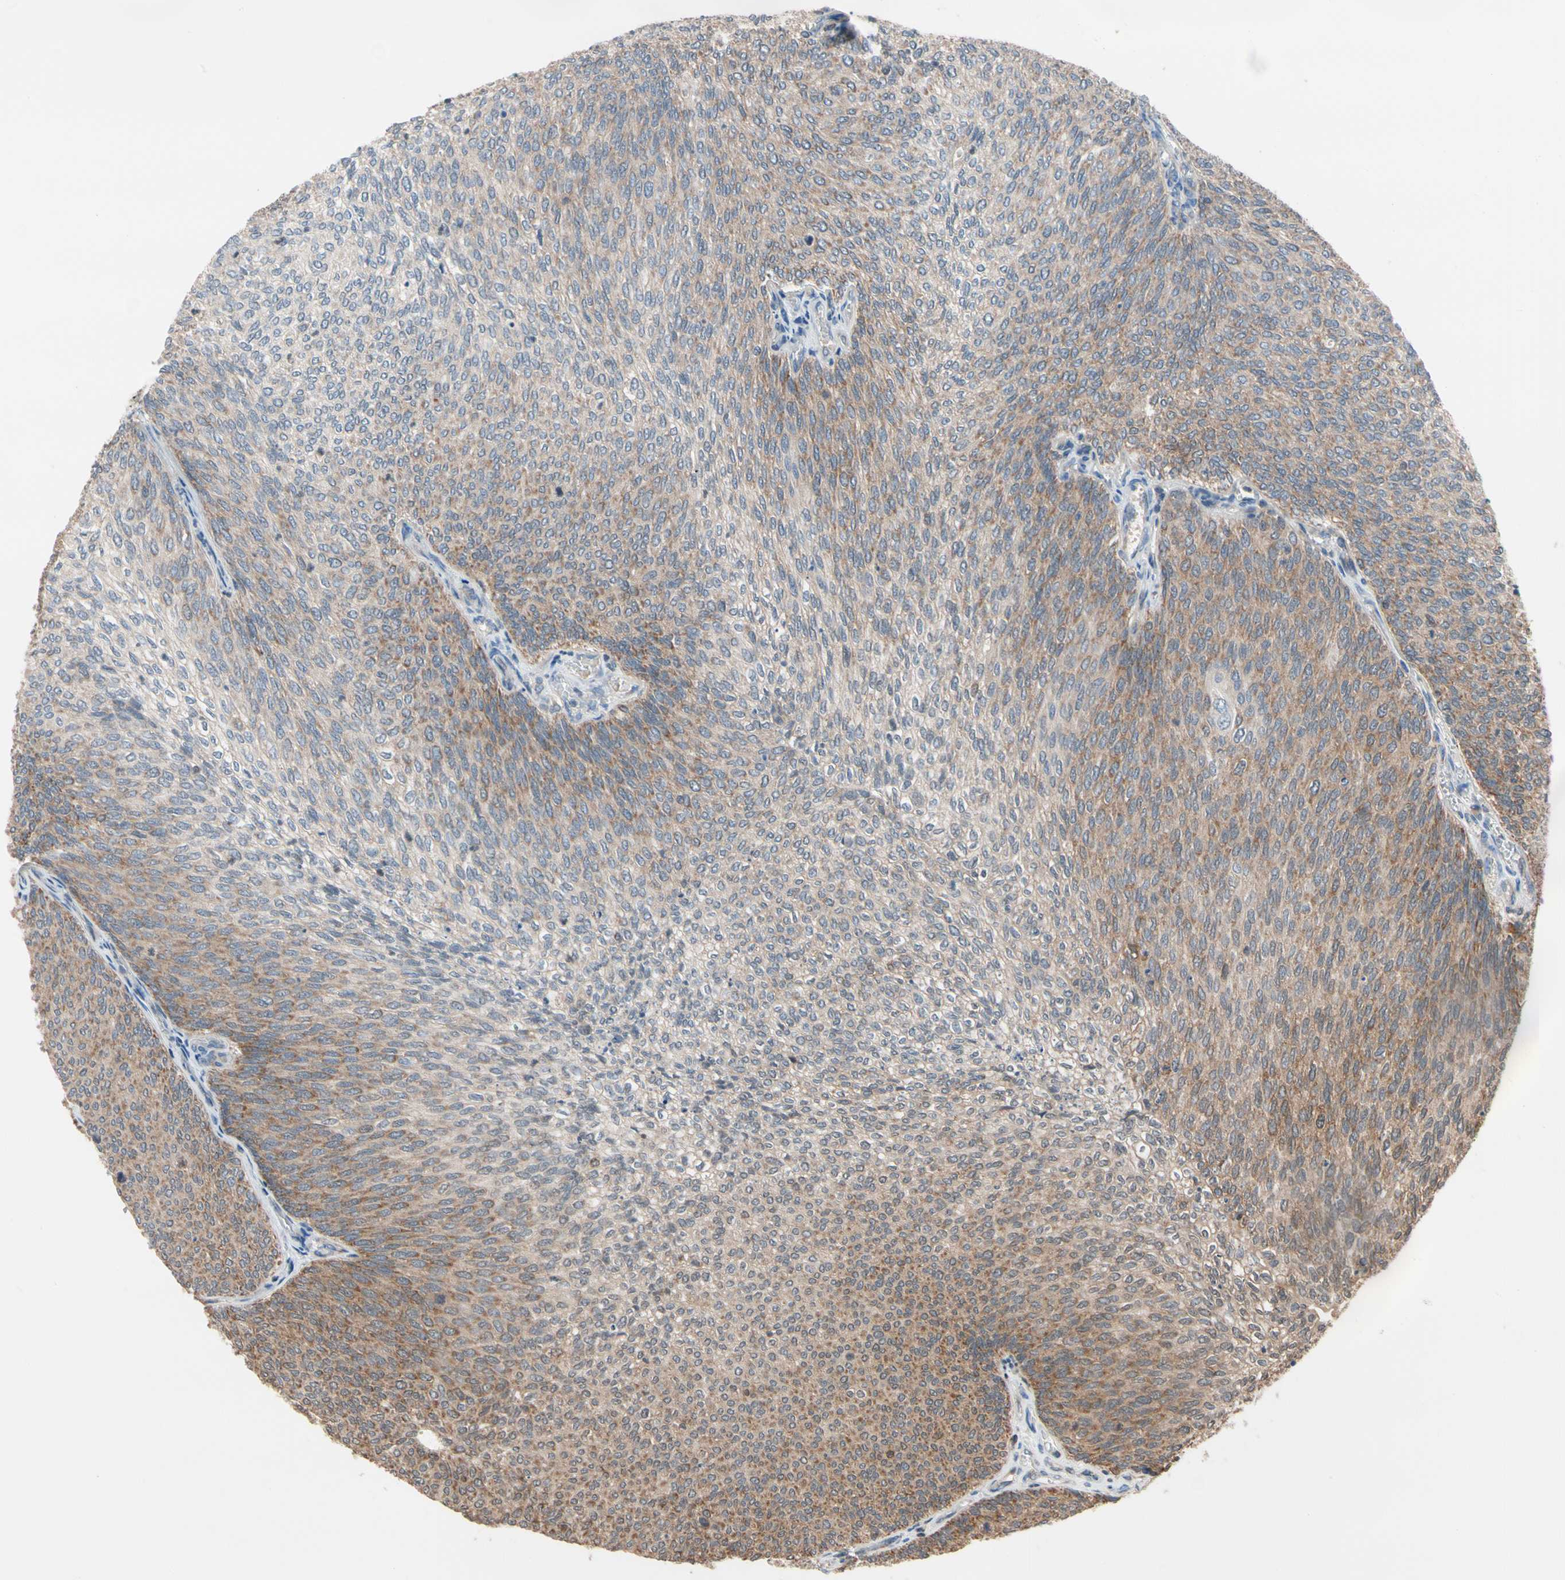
{"staining": {"intensity": "moderate", "quantity": "<25%", "location": "cytoplasmic/membranous"}, "tissue": "urothelial cancer", "cell_type": "Tumor cells", "image_type": "cancer", "snomed": [{"axis": "morphology", "description": "Urothelial carcinoma, Low grade"}, {"axis": "topography", "description": "Urinary bladder"}], "caption": "Urothelial cancer stained with DAB immunohistochemistry (IHC) demonstrates low levels of moderate cytoplasmic/membranous positivity in approximately <25% of tumor cells.", "gene": "MTHFS", "patient": {"sex": "female", "age": 79}}